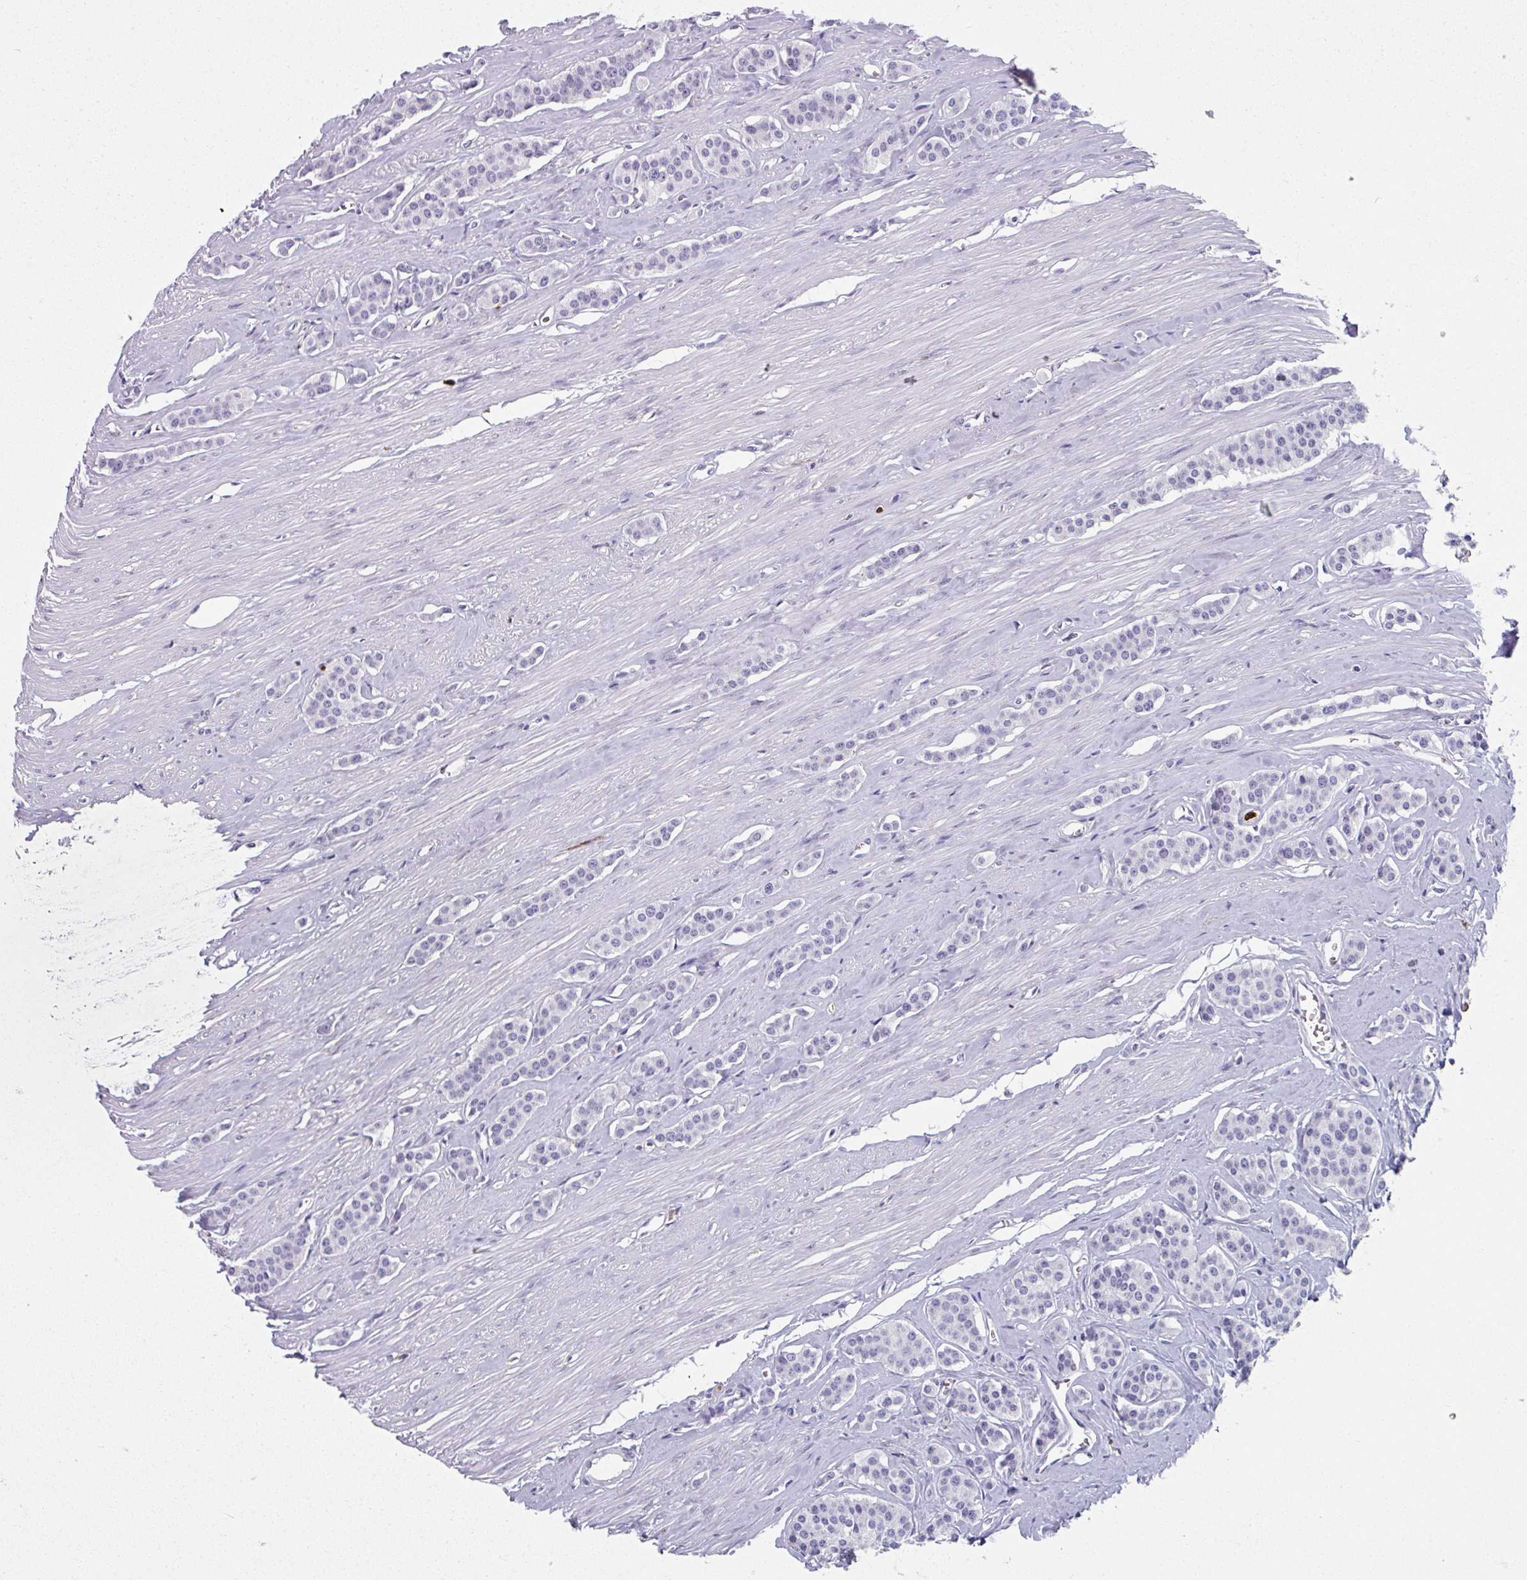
{"staining": {"intensity": "negative", "quantity": "none", "location": "none"}, "tissue": "carcinoid", "cell_type": "Tumor cells", "image_type": "cancer", "snomed": [{"axis": "morphology", "description": "Carcinoid, malignant, NOS"}, {"axis": "topography", "description": "Small intestine"}], "caption": "DAB (3,3'-diaminobenzidine) immunohistochemical staining of malignant carcinoid demonstrates no significant staining in tumor cells. (DAB IHC, high magnification).", "gene": "EXOSC5", "patient": {"sex": "male", "age": 60}}